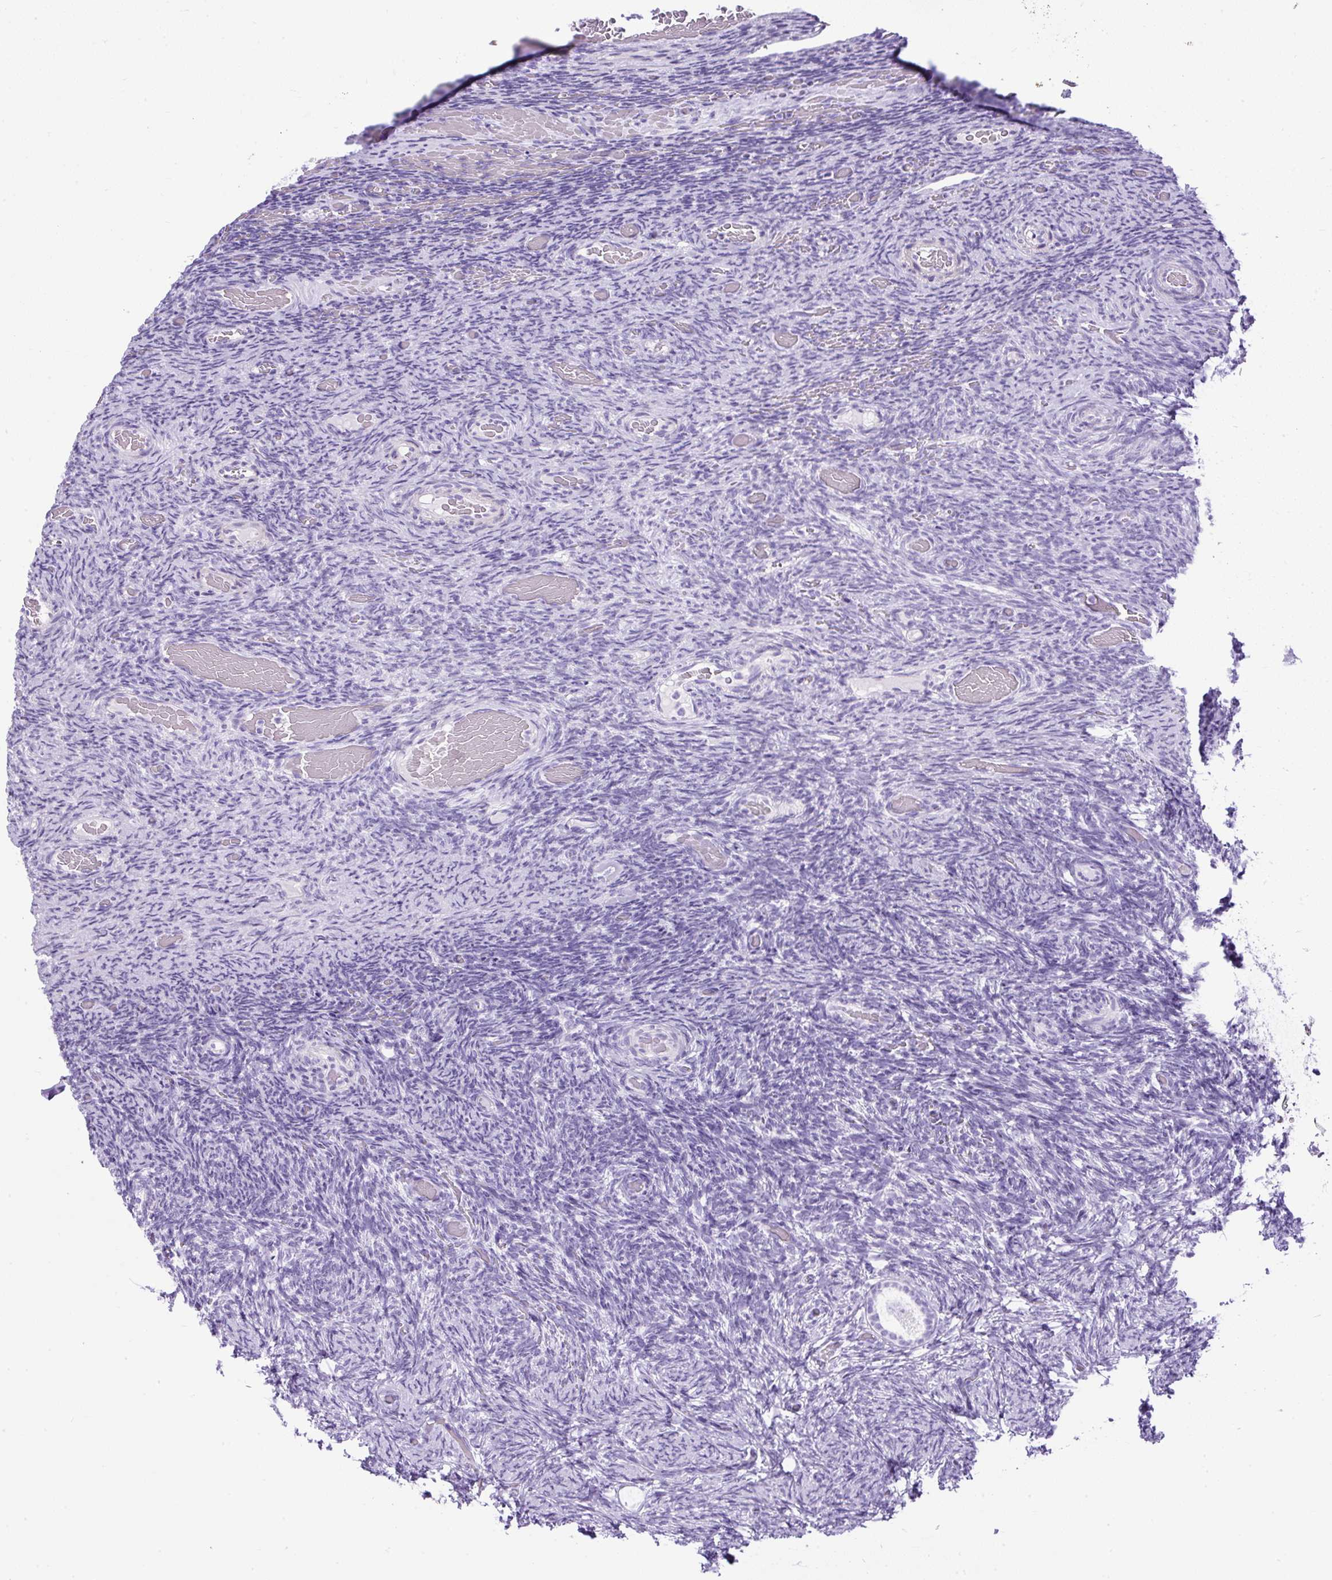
{"staining": {"intensity": "negative", "quantity": "none", "location": "none"}, "tissue": "ovary", "cell_type": "Follicle cells", "image_type": "normal", "snomed": [{"axis": "morphology", "description": "Normal tissue, NOS"}, {"axis": "topography", "description": "Ovary"}], "caption": "The immunohistochemistry (IHC) micrograph has no significant expression in follicle cells of ovary. (Stains: DAB (3,3'-diaminobenzidine) immunohistochemistry (IHC) with hematoxylin counter stain, Microscopy: brightfield microscopy at high magnification).", "gene": "UPP1", "patient": {"sex": "female", "age": 34}}